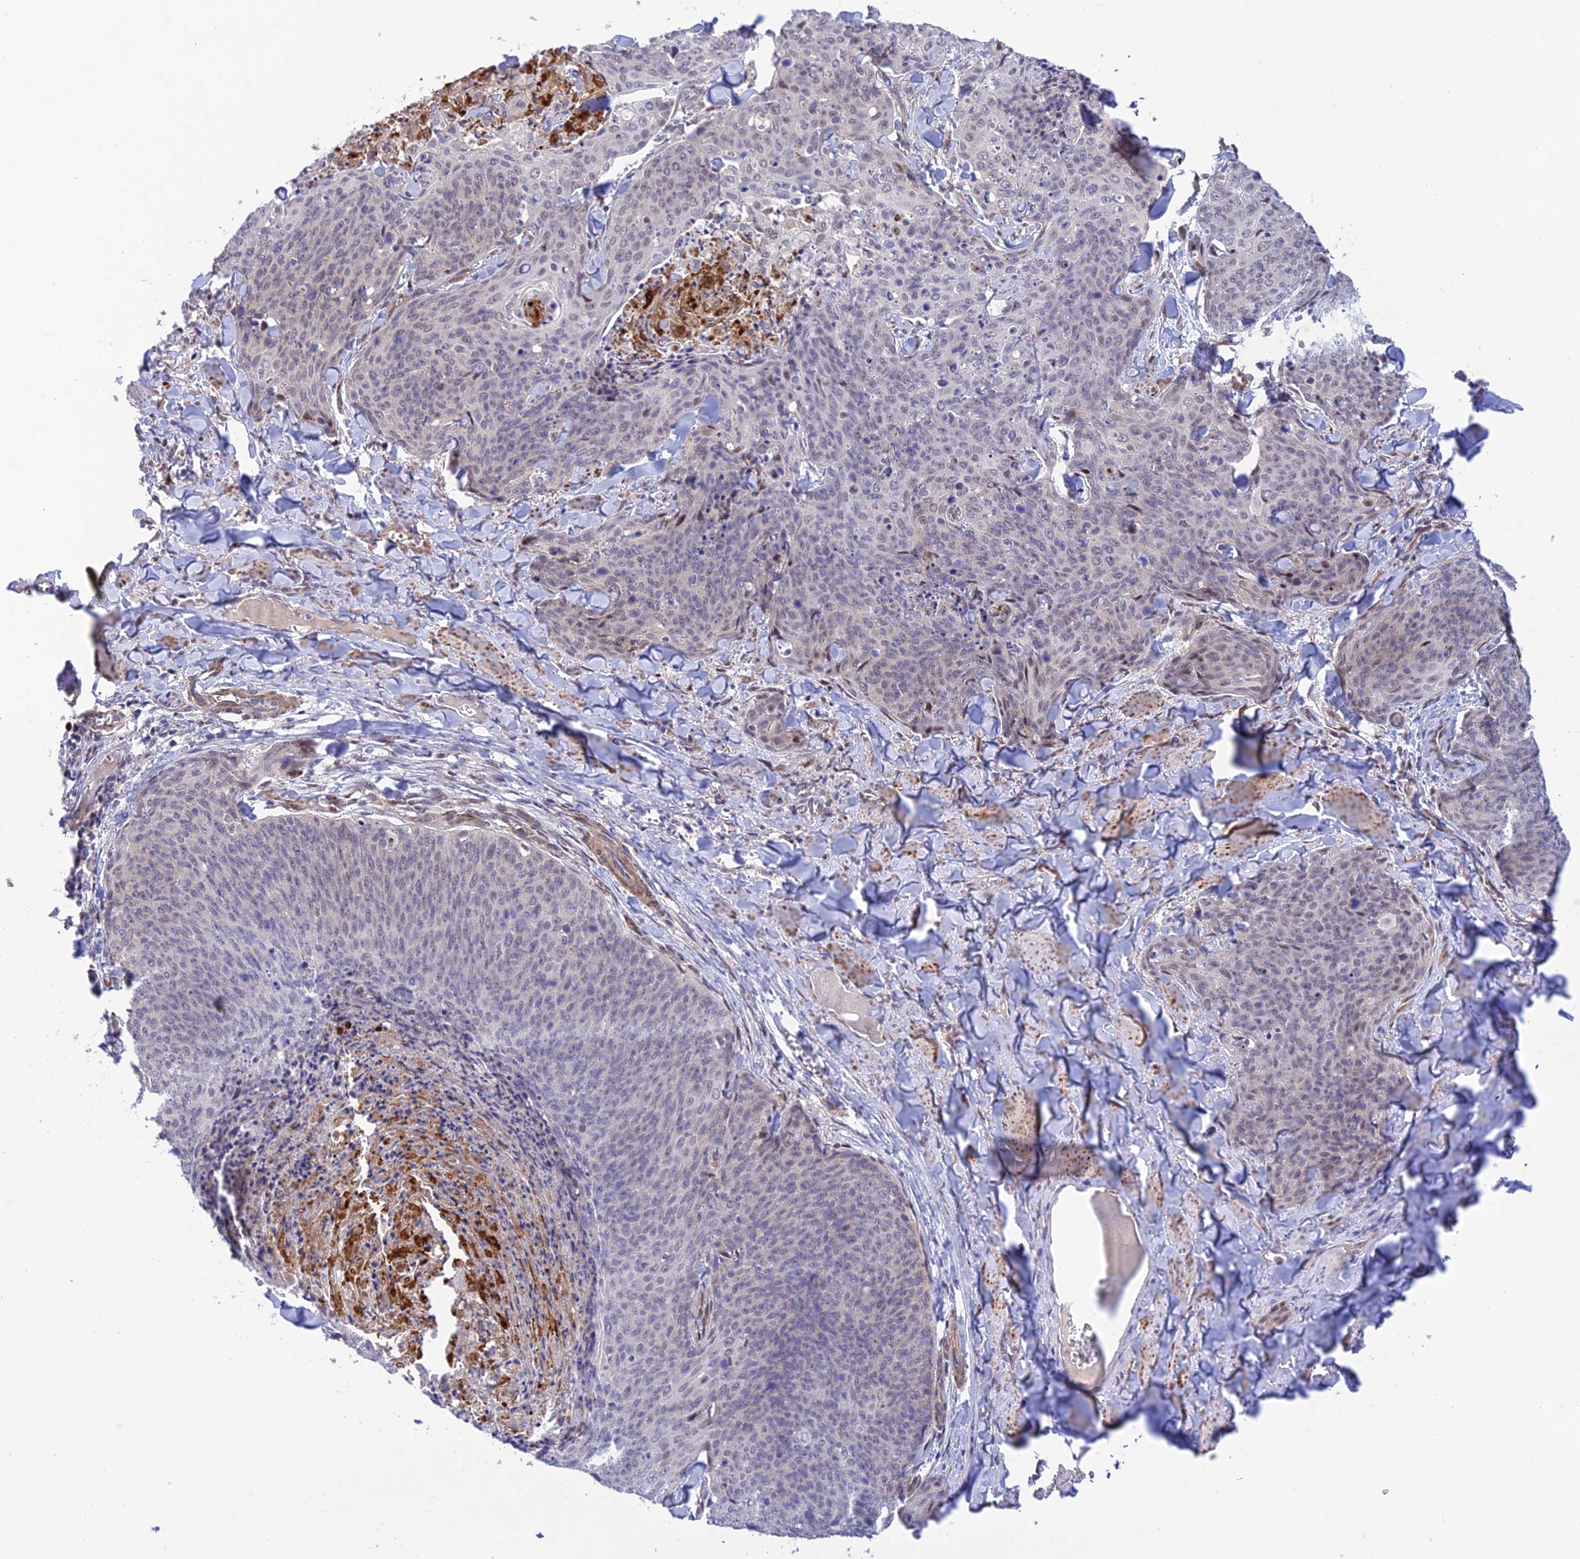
{"staining": {"intensity": "negative", "quantity": "none", "location": "none"}, "tissue": "skin cancer", "cell_type": "Tumor cells", "image_type": "cancer", "snomed": [{"axis": "morphology", "description": "Squamous cell carcinoma, NOS"}, {"axis": "topography", "description": "Skin"}, {"axis": "topography", "description": "Vulva"}], "caption": "There is no significant expression in tumor cells of squamous cell carcinoma (skin).", "gene": "WDR55", "patient": {"sex": "female", "age": 85}}